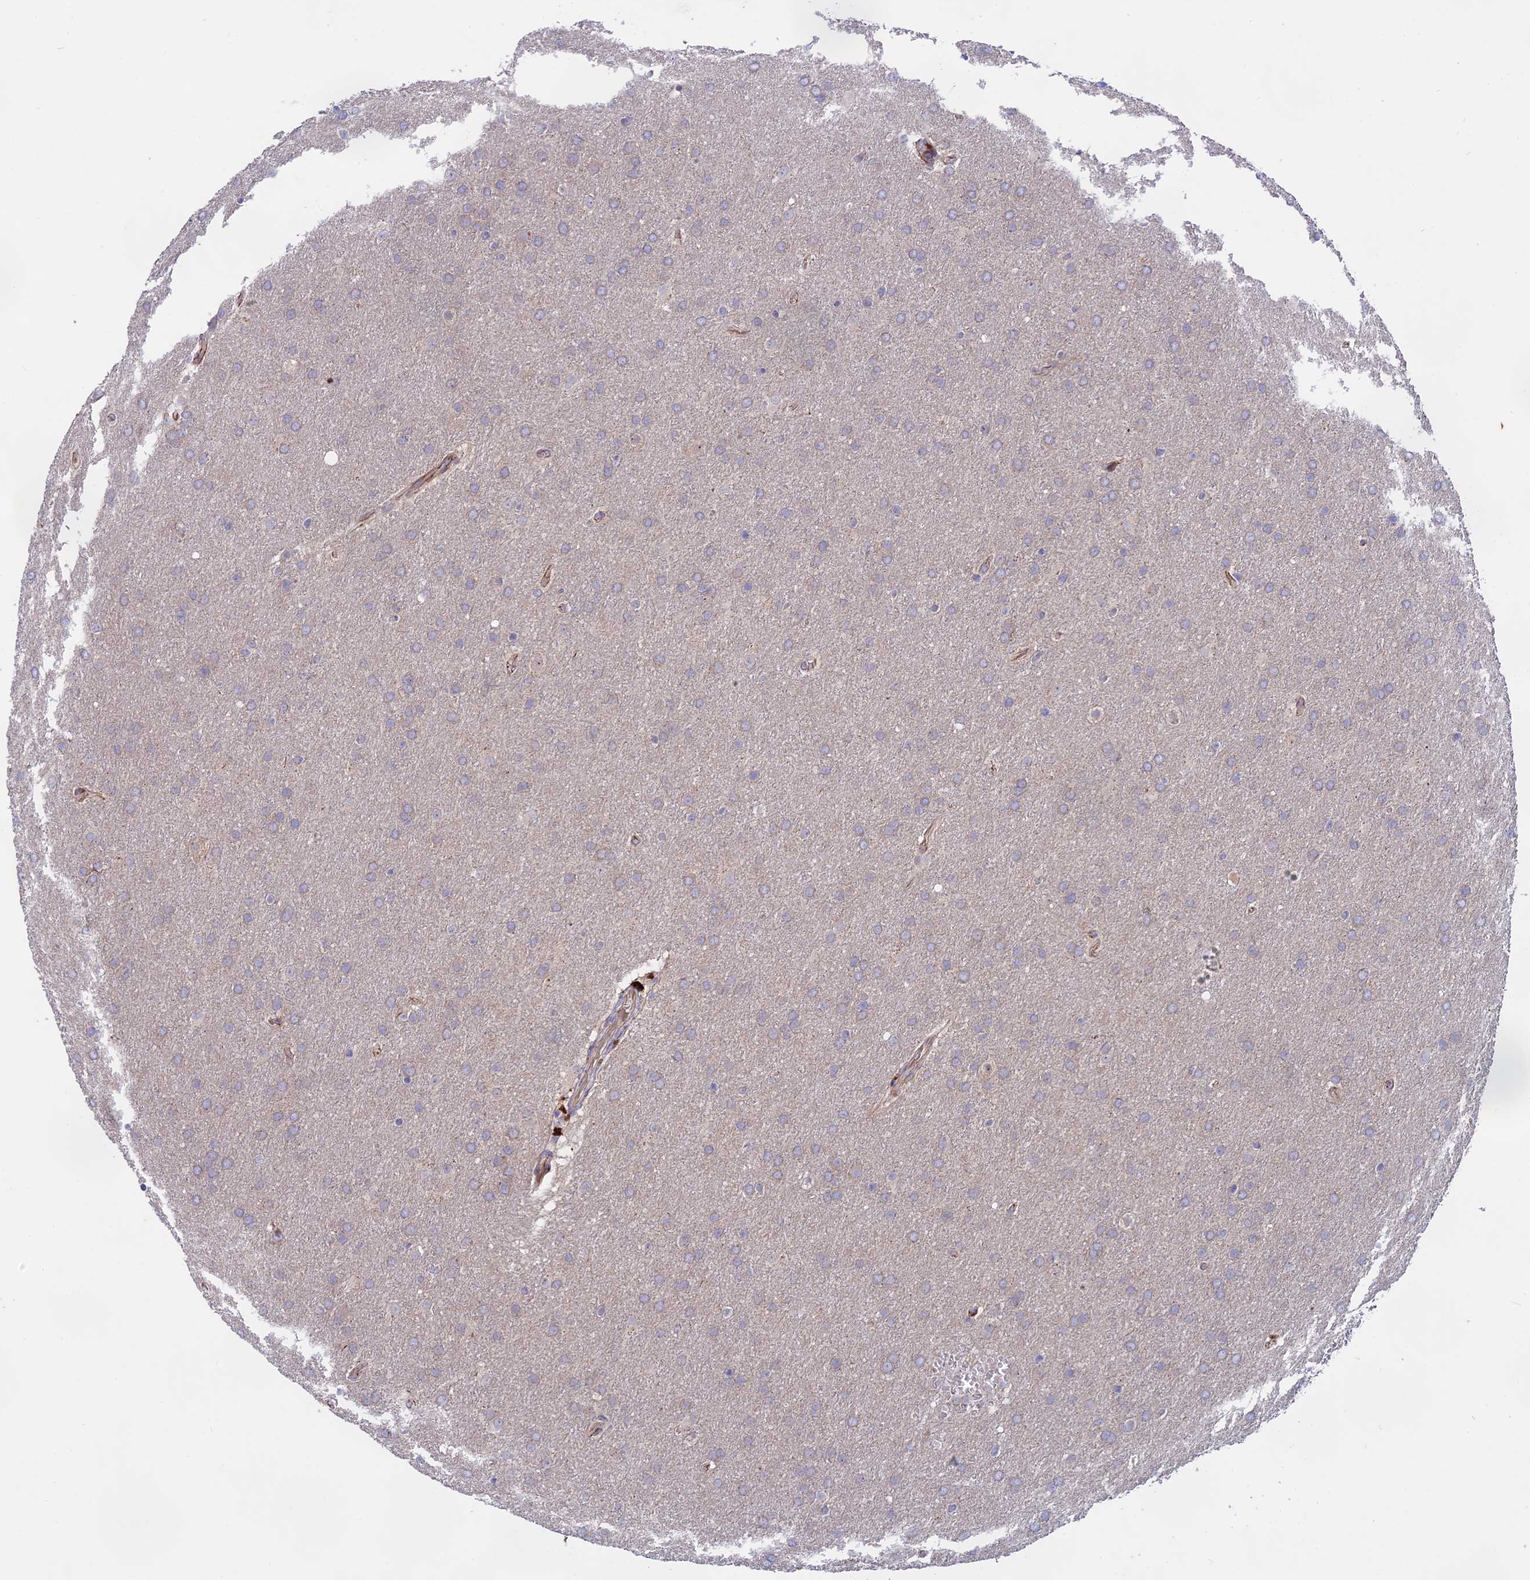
{"staining": {"intensity": "negative", "quantity": "none", "location": "none"}, "tissue": "glioma", "cell_type": "Tumor cells", "image_type": "cancer", "snomed": [{"axis": "morphology", "description": "Glioma, malignant, Low grade"}, {"axis": "topography", "description": "Brain"}], "caption": "The photomicrograph demonstrates no significant staining in tumor cells of malignant glioma (low-grade).", "gene": "TENT4B", "patient": {"sex": "female", "age": 32}}